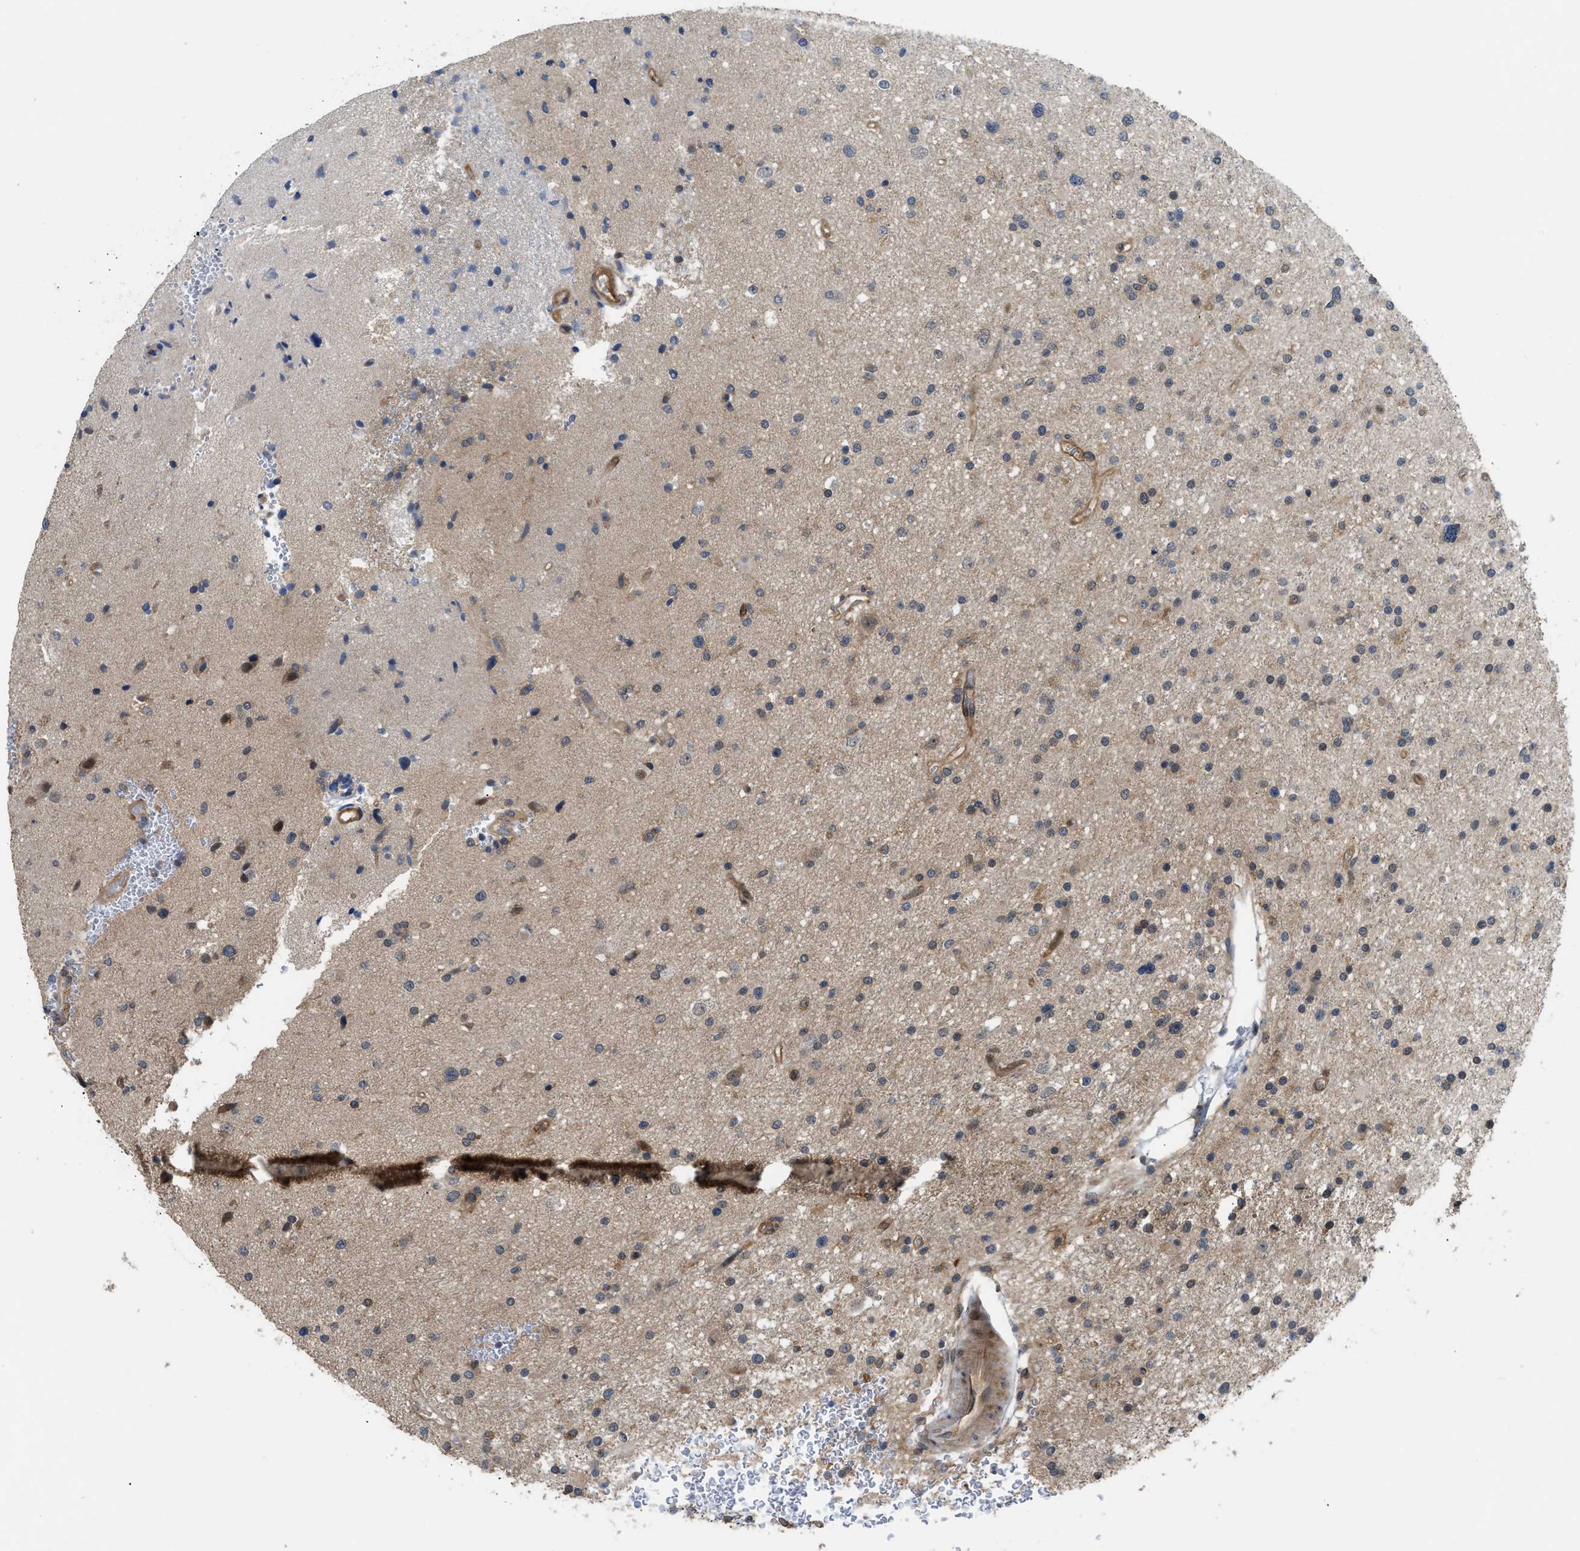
{"staining": {"intensity": "weak", "quantity": "<25%", "location": "cytoplasmic/membranous"}, "tissue": "glioma", "cell_type": "Tumor cells", "image_type": "cancer", "snomed": [{"axis": "morphology", "description": "Glioma, malignant, High grade"}, {"axis": "topography", "description": "Brain"}], "caption": "This is a micrograph of IHC staining of malignant glioma (high-grade), which shows no expression in tumor cells.", "gene": "TRAK2", "patient": {"sex": "male", "age": 33}}